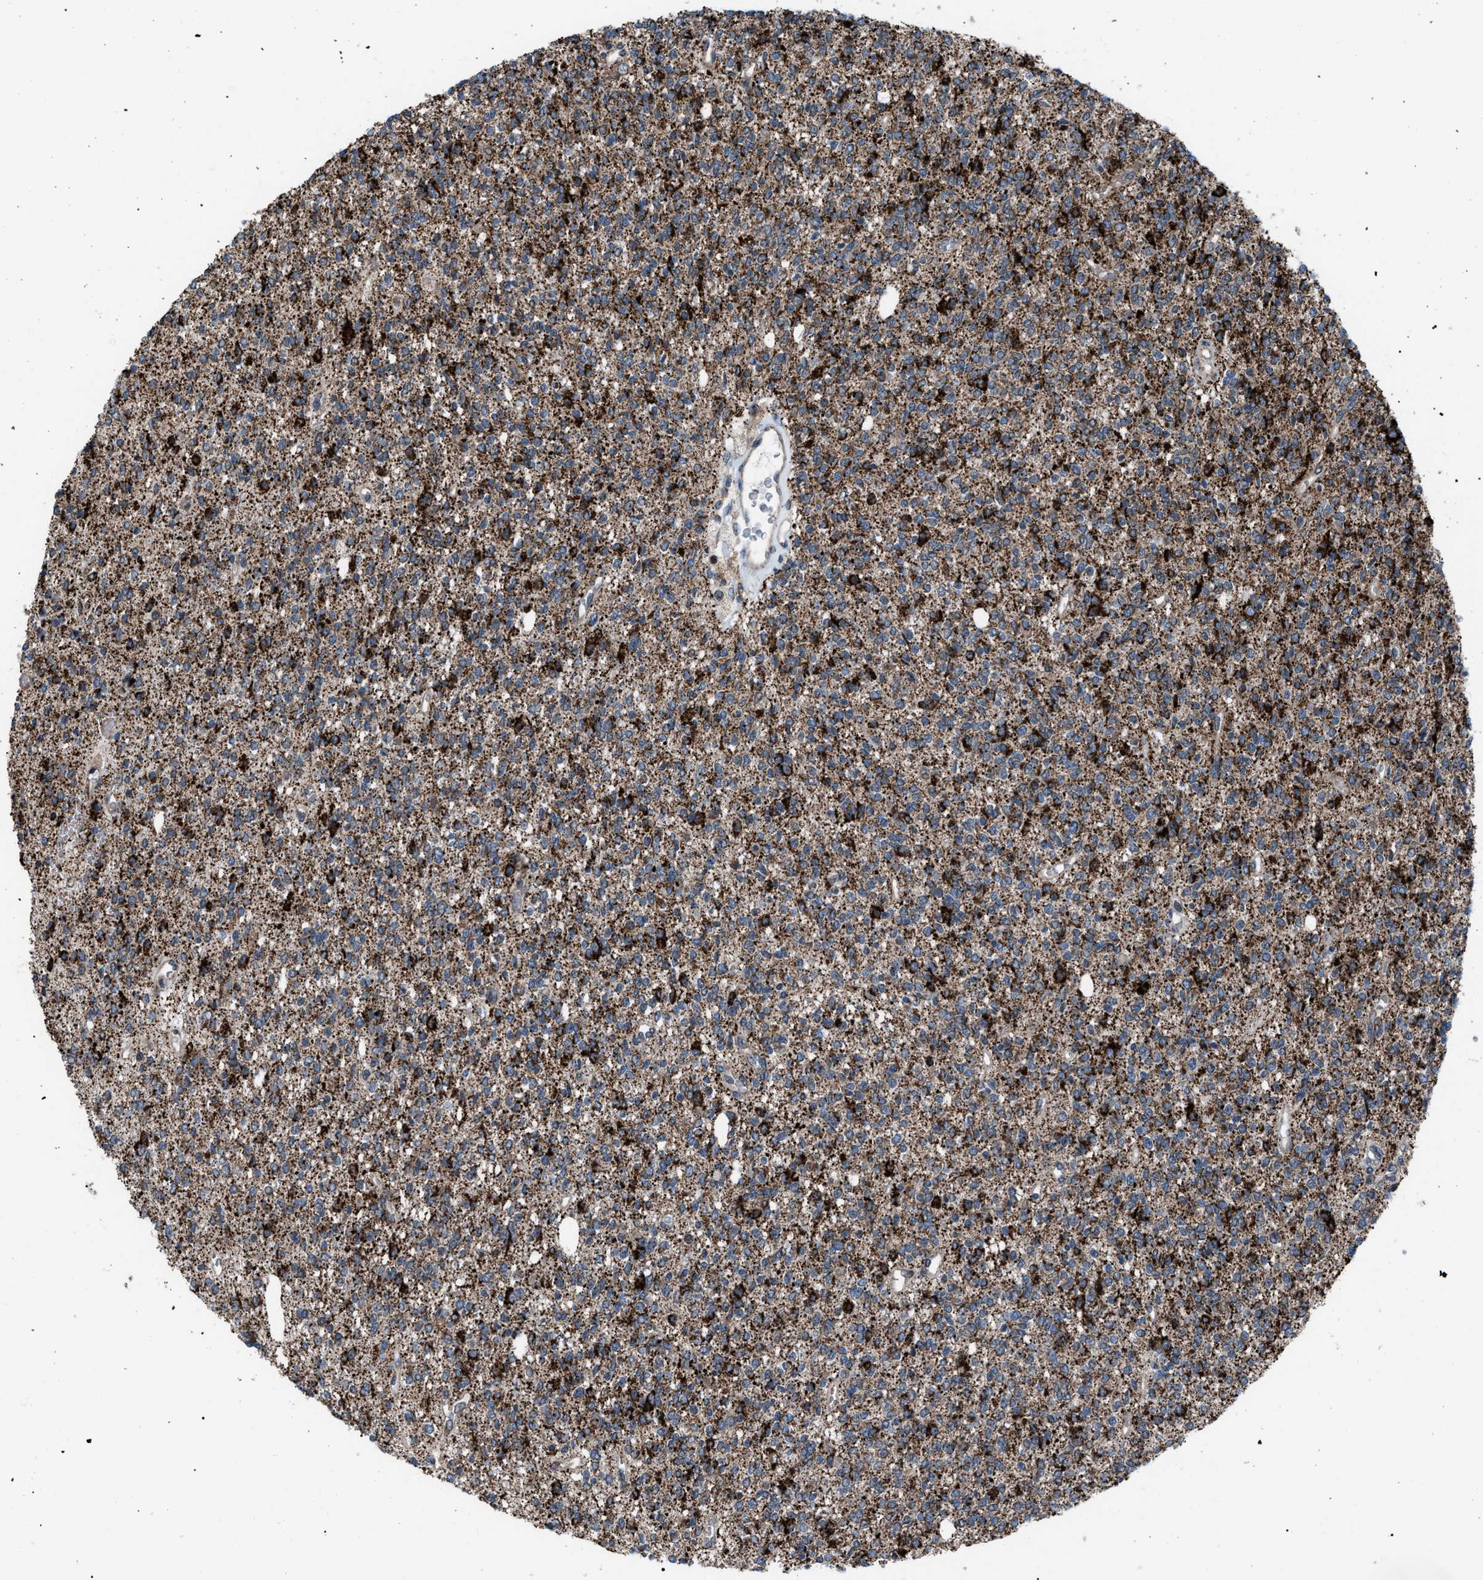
{"staining": {"intensity": "strong", "quantity": ">75%", "location": "cytoplasmic/membranous"}, "tissue": "glioma", "cell_type": "Tumor cells", "image_type": "cancer", "snomed": [{"axis": "morphology", "description": "Glioma, malignant, High grade"}, {"axis": "topography", "description": "Brain"}], "caption": "There is high levels of strong cytoplasmic/membranous staining in tumor cells of glioma, as demonstrated by immunohistochemical staining (brown color).", "gene": "AGO2", "patient": {"sex": "male", "age": 34}}